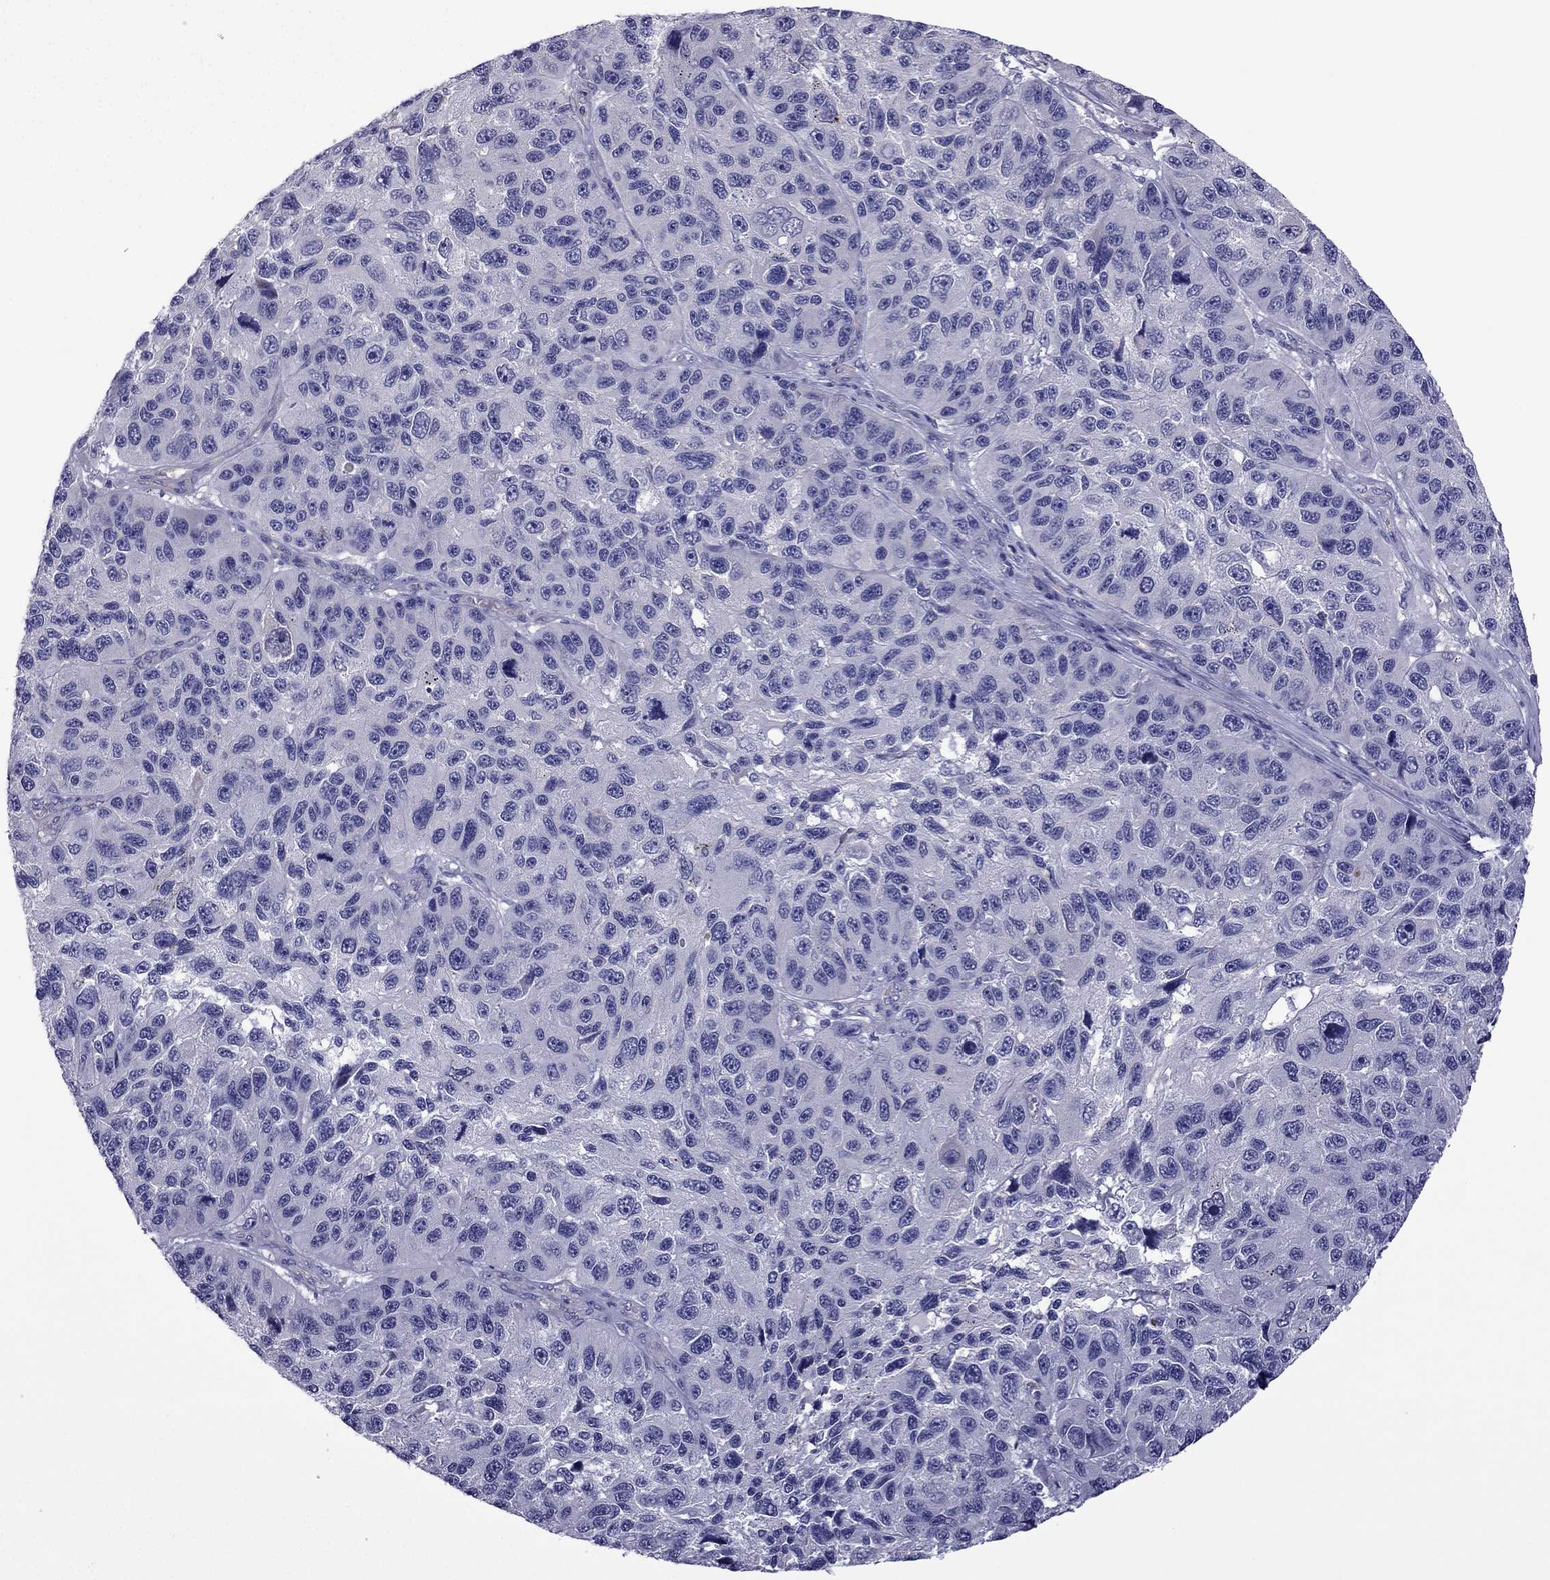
{"staining": {"intensity": "negative", "quantity": "none", "location": "none"}, "tissue": "melanoma", "cell_type": "Tumor cells", "image_type": "cancer", "snomed": [{"axis": "morphology", "description": "Malignant melanoma, NOS"}, {"axis": "topography", "description": "Skin"}], "caption": "This is a micrograph of immunohistochemistry (IHC) staining of malignant melanoma, which shows no staining in tumor cells.", "gene": "GJA8", "patient": {"sex": "male", "age": 53}}